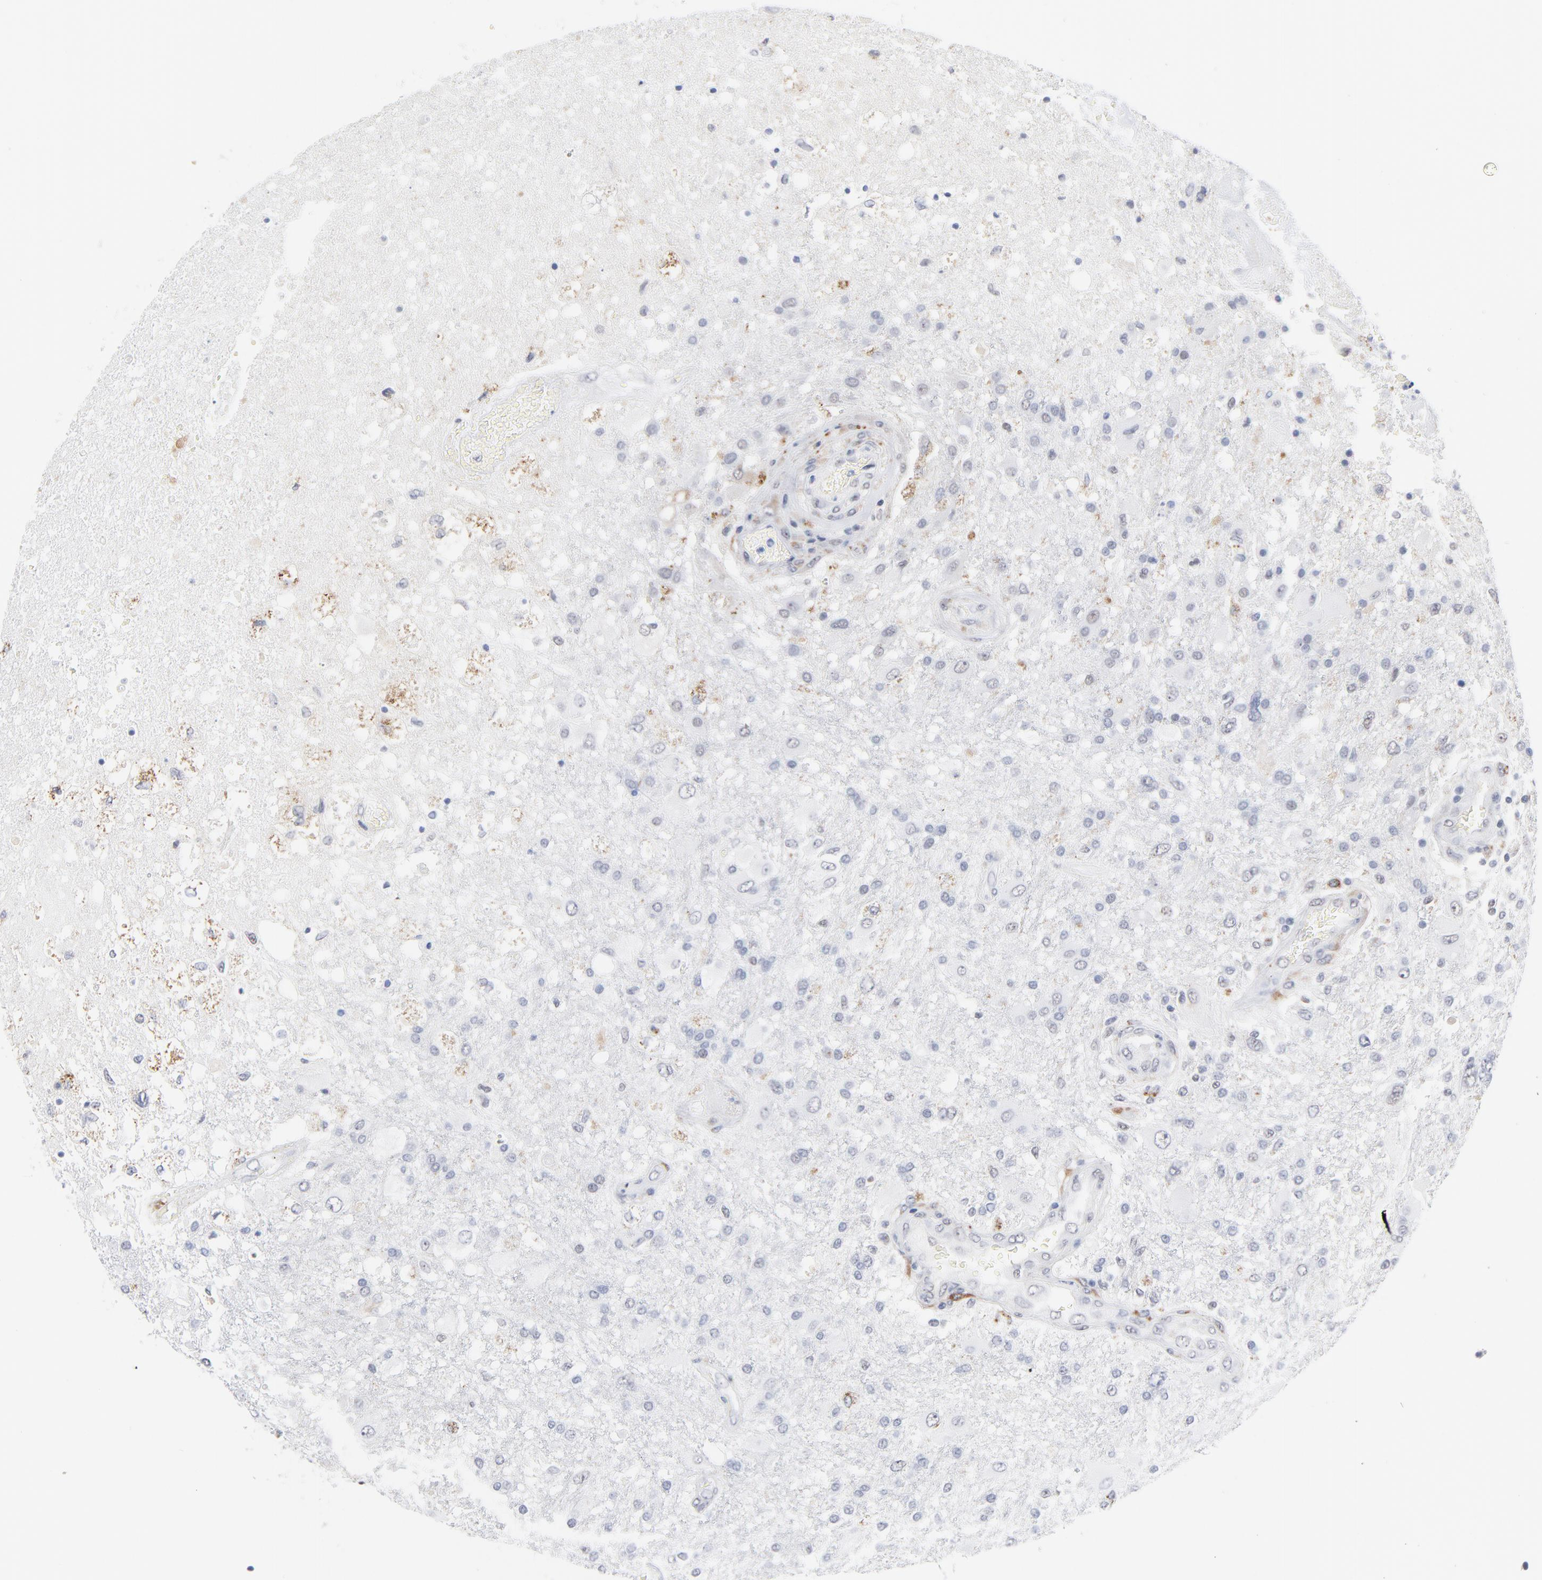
{"staining": {"intensity": "negative", "quantity": "none", "location": "none"}, "tissue": "glioma", "cell_type": "Tumor cells", "image_type": "cancer", "snomed": [{"axis": "morphology", "description": "Glioma, malignant, High grade"}, {"axis": "topography", "description": "Cerebral cortex"}], "caption": "There is no significant positivity in tumor cells of glioma.", "gene": "LTBP2", "patient": {"sex": "male", "age": 79}}